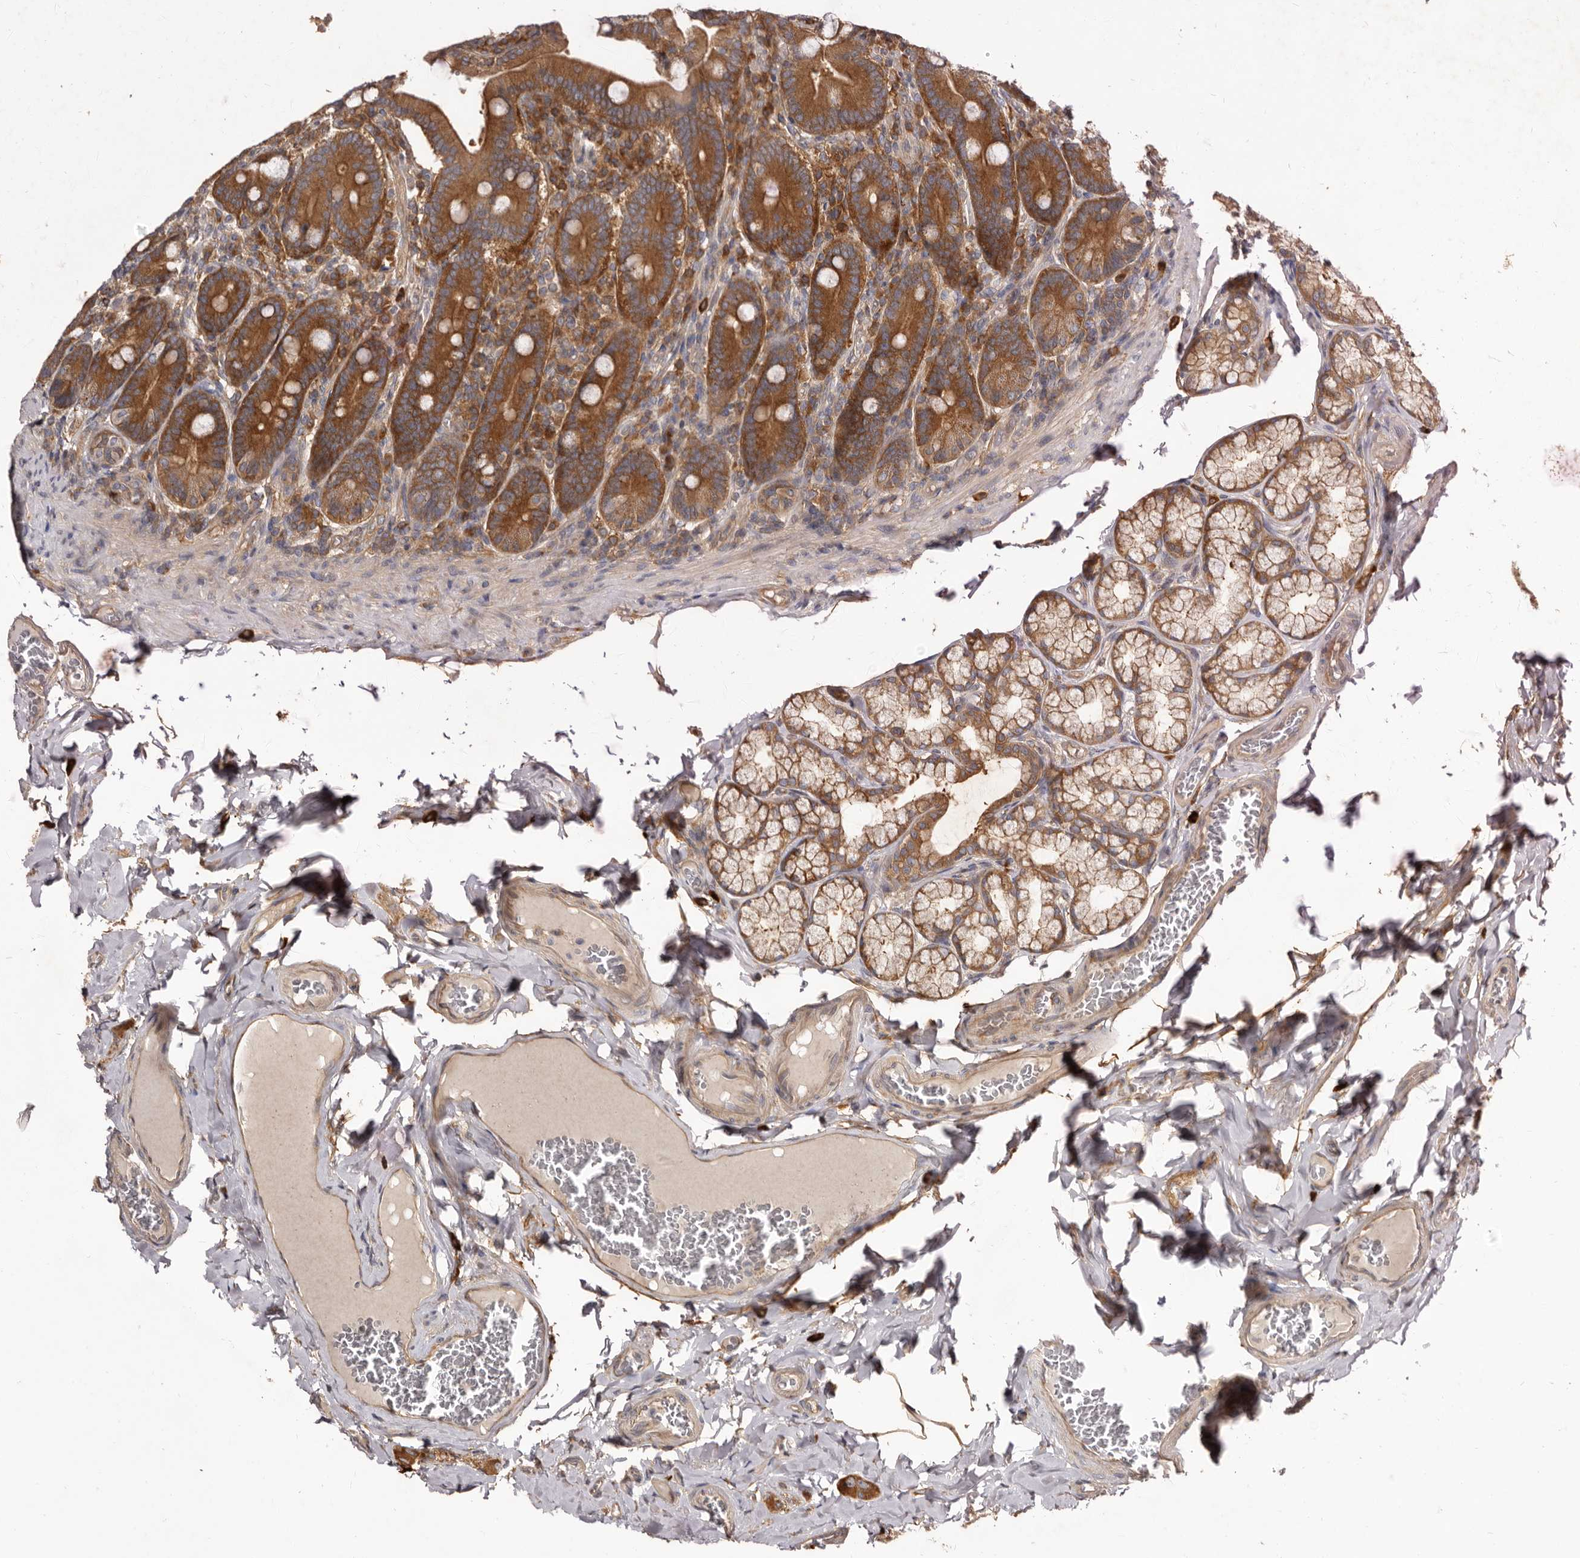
{"staining": {"intensity": "strong", "quantity": ">75%", "location": "cytoplasmic/membranous"}, "tissue": "duodenum", "cell_type": "Glandular cells", "image_type": "normal", "snomed": [{"axis": "morphology", "description": "Normal tissue, NOS"}, {"axis": "topography", "description": "Duodenum"}], "caption": "The immunohistochemical stain shows strong cytoplasmic/membranous expression in glandular cells of normal duodenum.", "gene": "ADAMTS20", "patient": {"sex": "female", "age": 62}}